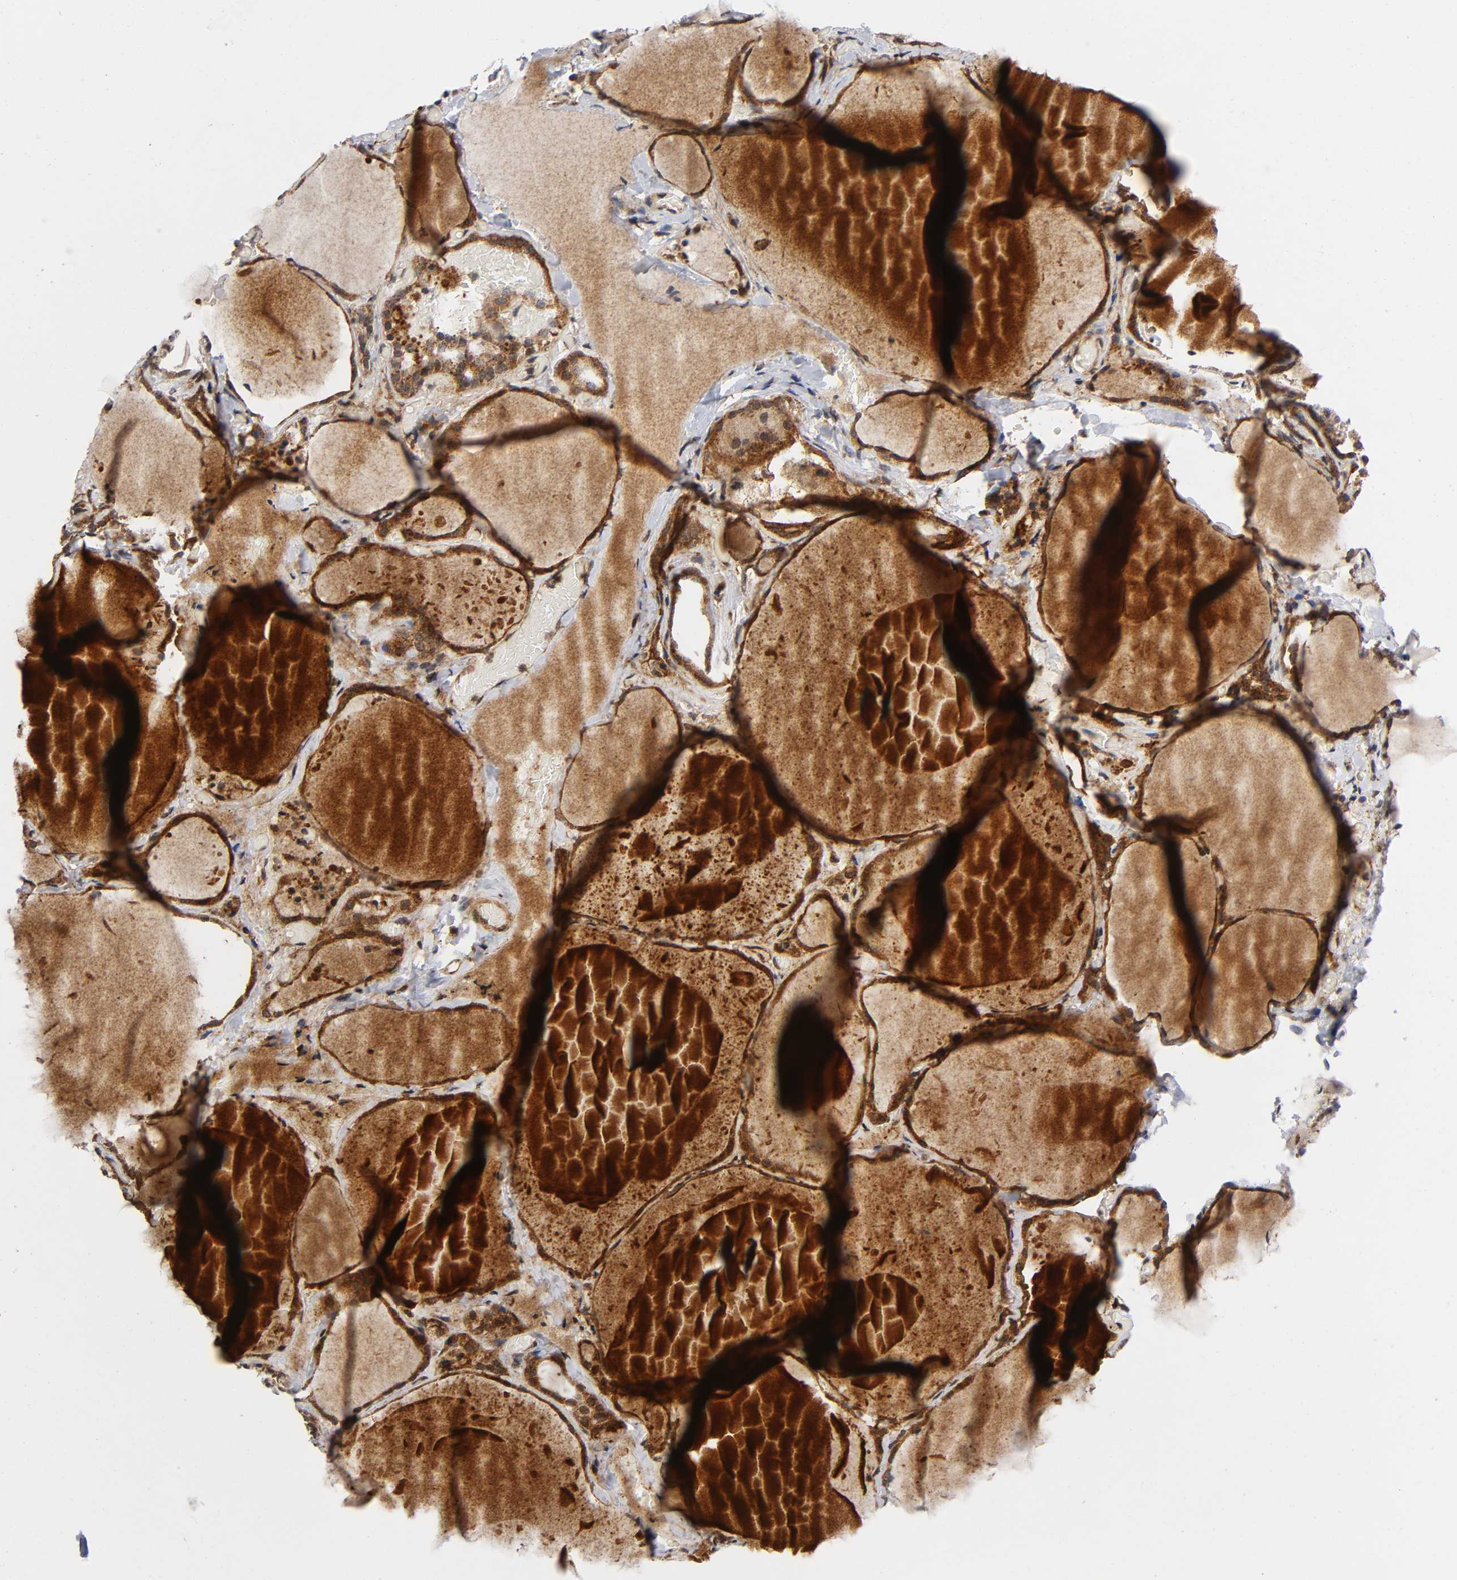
{"staining": {"intensity": "strong", "quantity": ">75%", "location": "cytoplasmic/membranous"}, "tissue": "thyroid gland", "cell_type": "Glandular cells", "image_type": "normal", "snomed": [{"axis": "morphology", "description": "Normal tissue, NOS"}, {"axis": "topography", "description": "Thyroid gland"}], "caption": "Glandular cells exhibit strong cytoplasmic/membranous positivity in approximately >75% of cells in benign thyroid gland.", "gene": "EIF5", "patient": {"sex": "female", "age": 22}}